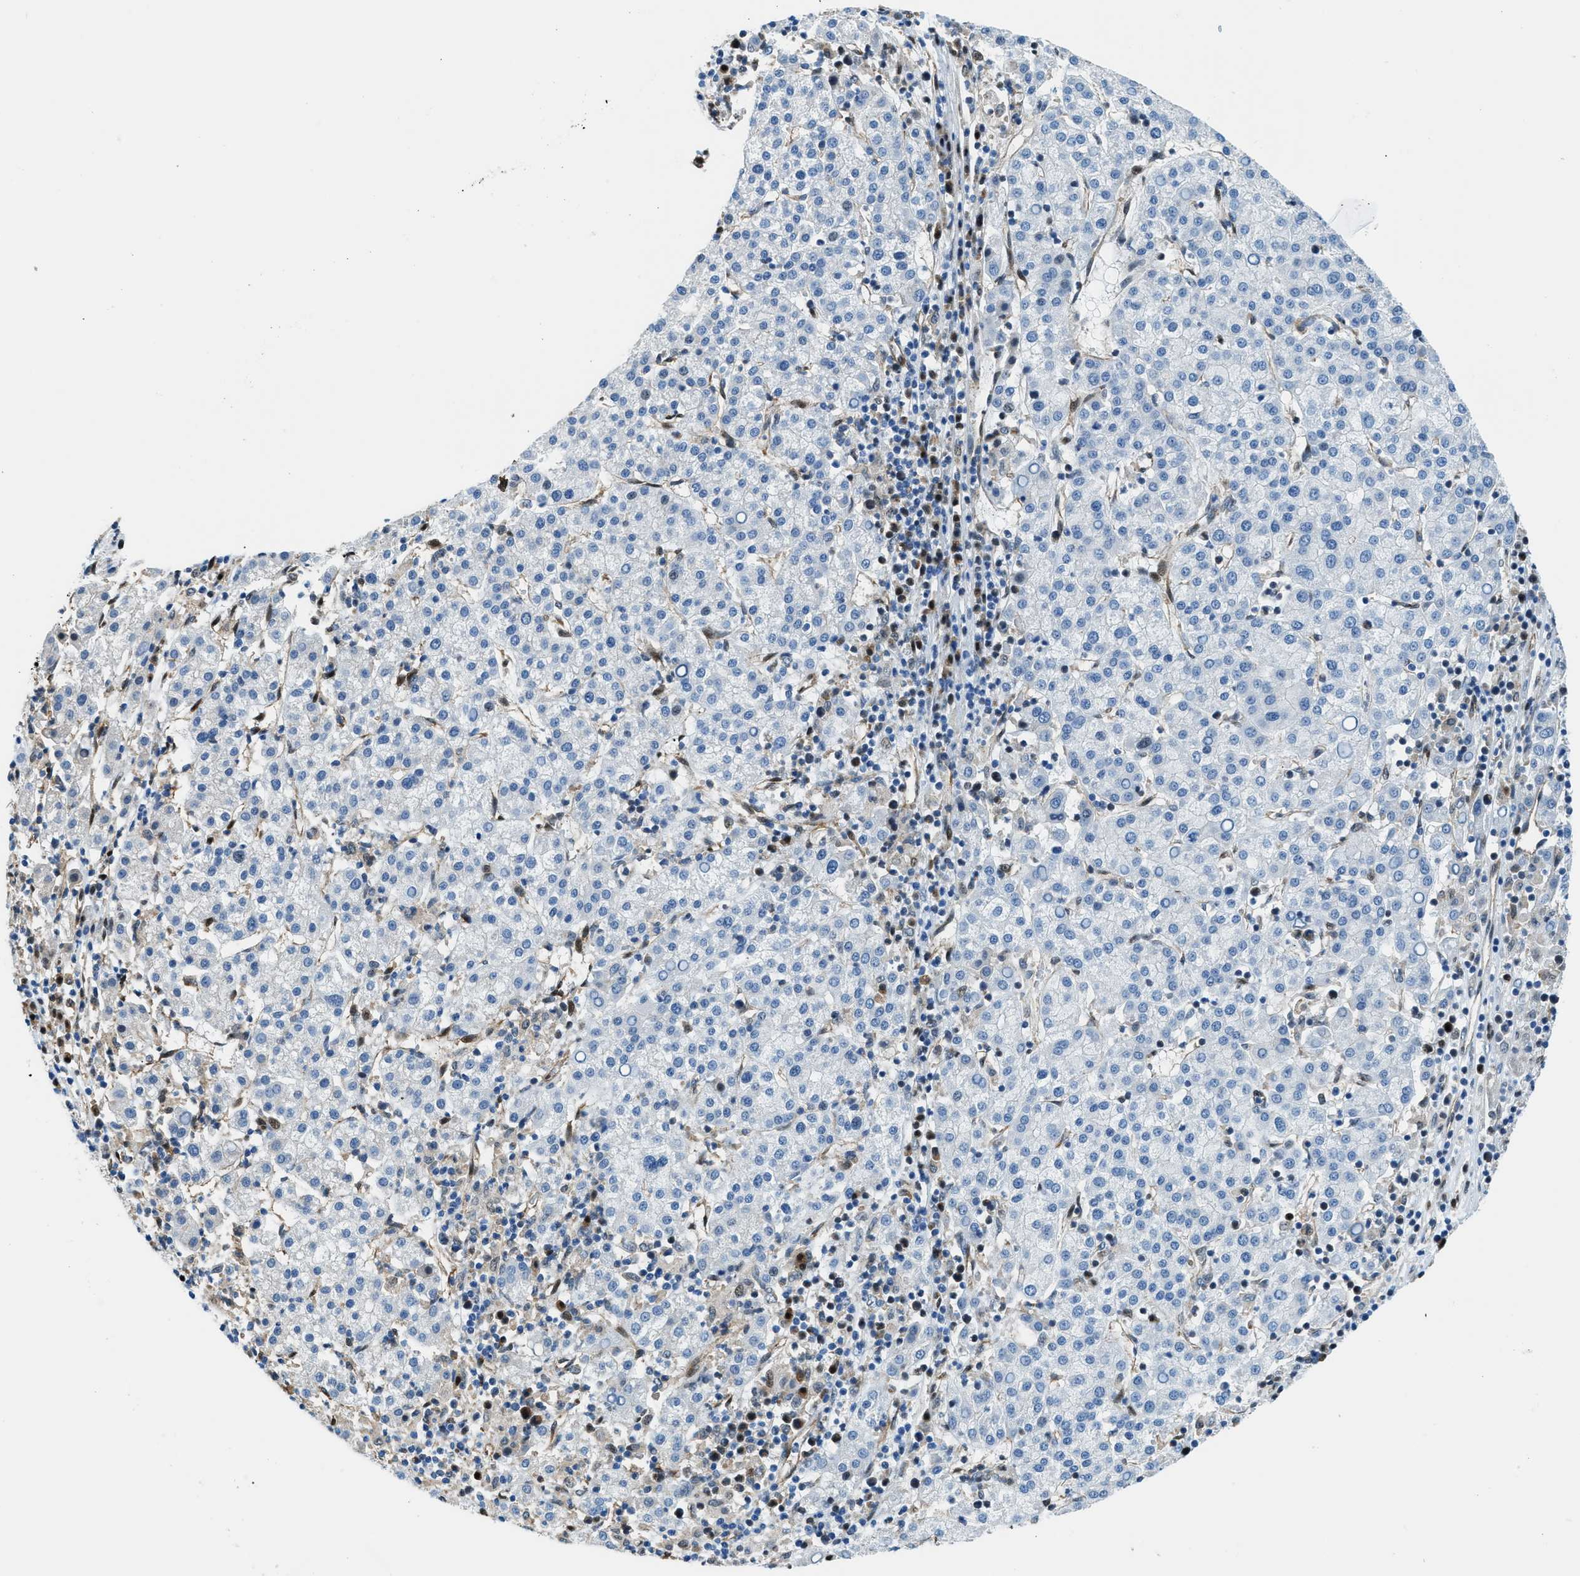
{"staining": {"intensity": "negative", "quantity": "none", "location": "none"}, "tissue": "liver cancer", "cell_type": "Tumor cells", "image_type": "cancer", "snomed": [{"axis": "morphology", "description": "Carcinoma, Hepatocellular, NOS"}, {"axis": "topography", "description": "Liver"}], "caption": "This is an immunohistochemistry (IHC) image of liver cancer (hepatocellular carcinoma). There is no positivity in tumor cells.", "gene": "YWHAE", "patient": {"sex": "female", "age": 58}}